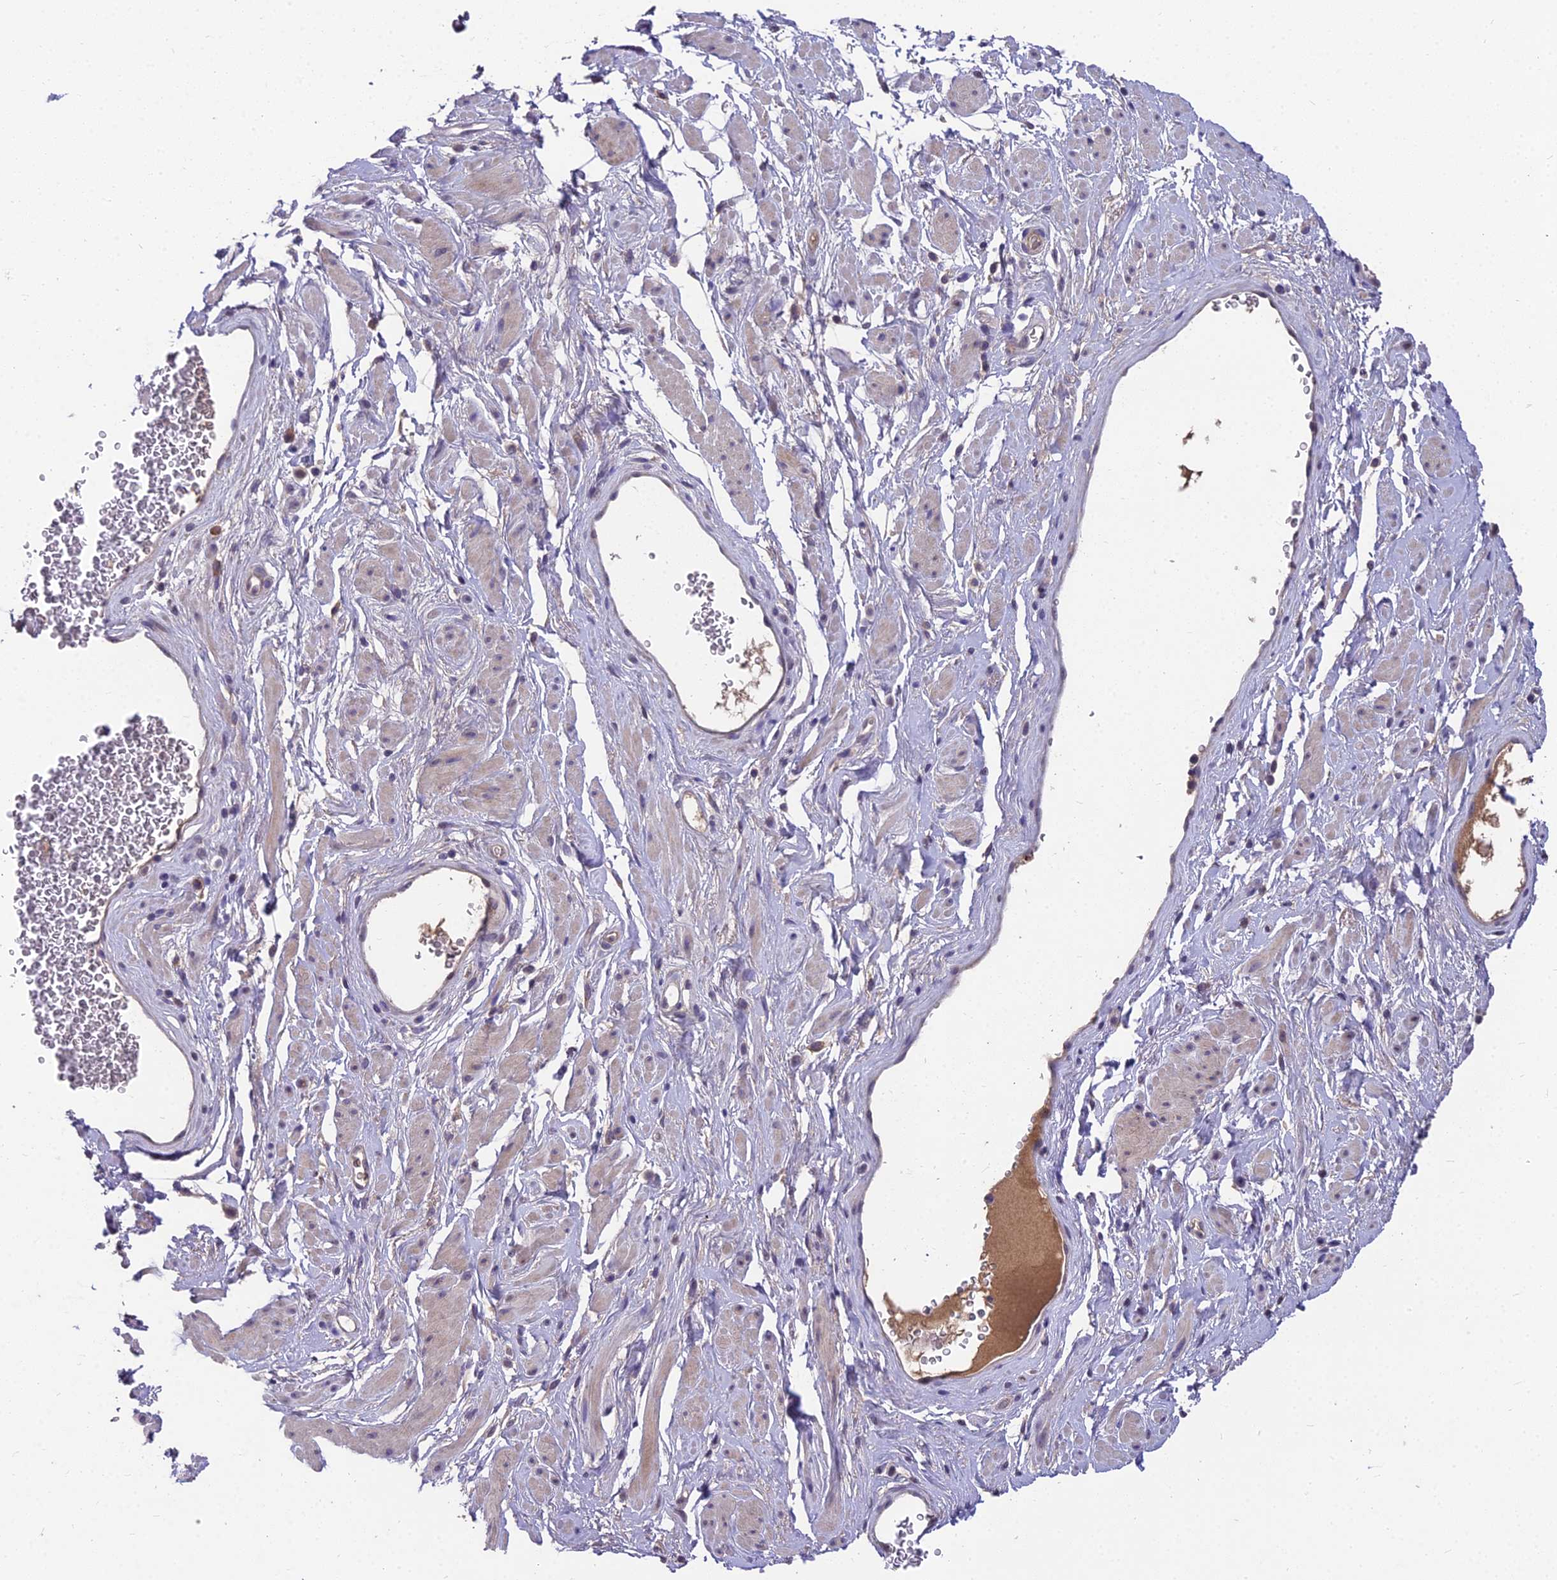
{"staining": {"intensity": "moderate", "quantity": "25%-75%", "location": "nuclear"}, "tissue": "soft tissue", "cell_type": "Chondrocytes", "image_type": "normal", "snomed": [{"axis": "morphology", "description": "Normal tissue, NOS"}, {"axis": "morphology", "description": "Adenocarcinoma, NOS"}, {"axis": "topography", "description": "Rectum"}, {"axis": "topography", "description": "Vagina"}, {"axis": "topography", "description": "Peripheral nerve tissue"}], "caption": "Immunohistochemistry (IHC) staining of unremarkable soft tissue, which exhibits medium levels of moderate nuclear positivity in approximately 25%-75% of chondrocytes indicating moderate nuclear protein staining. The staining was performed using DAB (brown) for protein detection and nuclei were counterstained in hematoxylin (blue).", "gene": "ZNF333", "patient": {"sex": "female", "age": 71}}